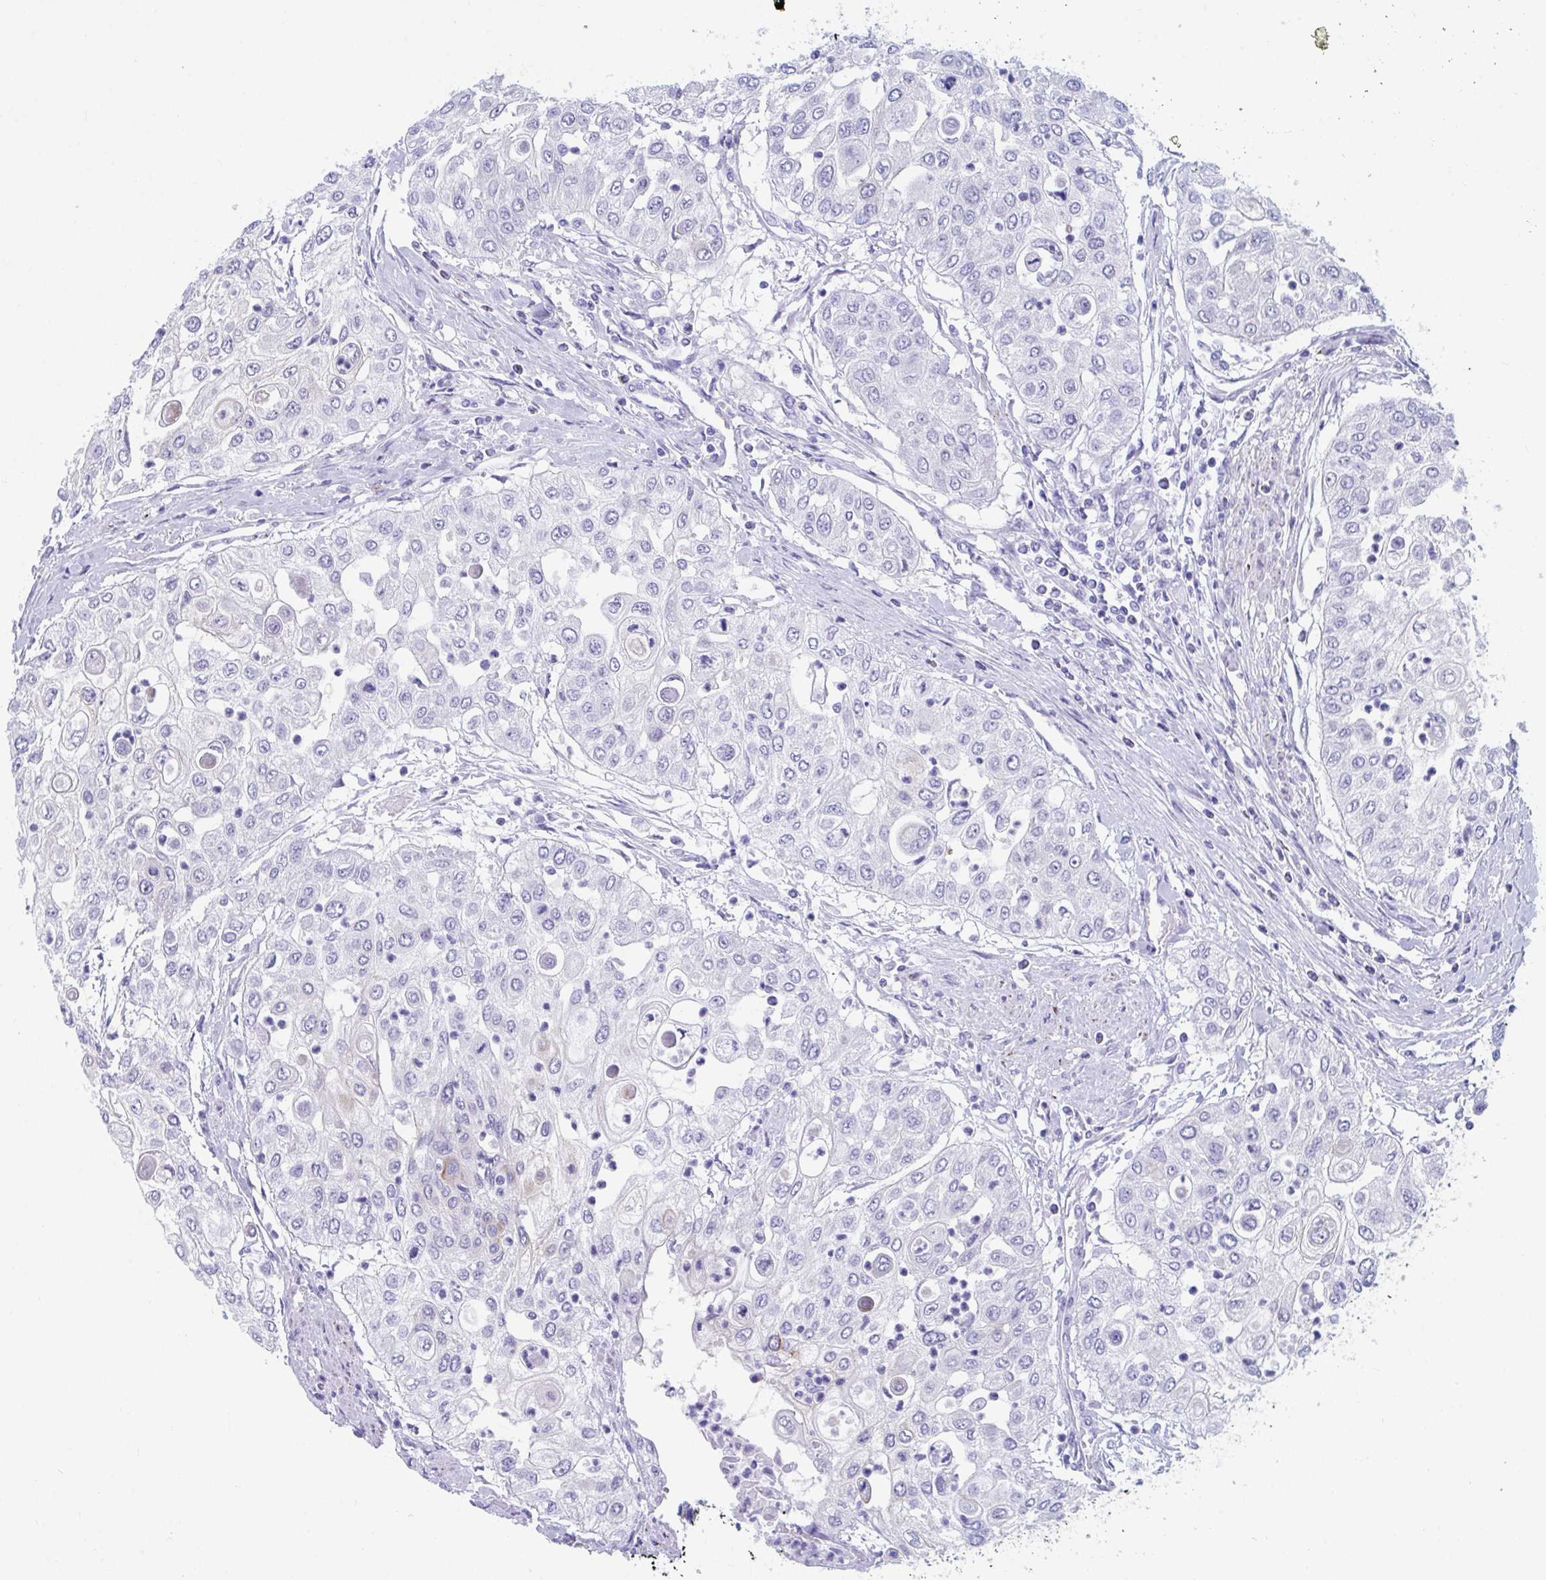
{"staining": {"intensity": "negative", "quantity": "none", "location": "none"}, "tissue": "urothelial cancer", "cell_type": "Tumor cells", "image_type": "cancer", "snomed": [{"axis": "morphology", "description": "Urothelial carcinoma, High grade"}, {"axis": "topography", "description": "Urinary bladder"}], "caption": "DAB (3,3'-diaminobenzidine) immunohistochemical staining of urothelial cancer reveals no significant positivity in tumor cells.", "gene": "TTC30B", "patient": {"sex": "female", "age": 79}}